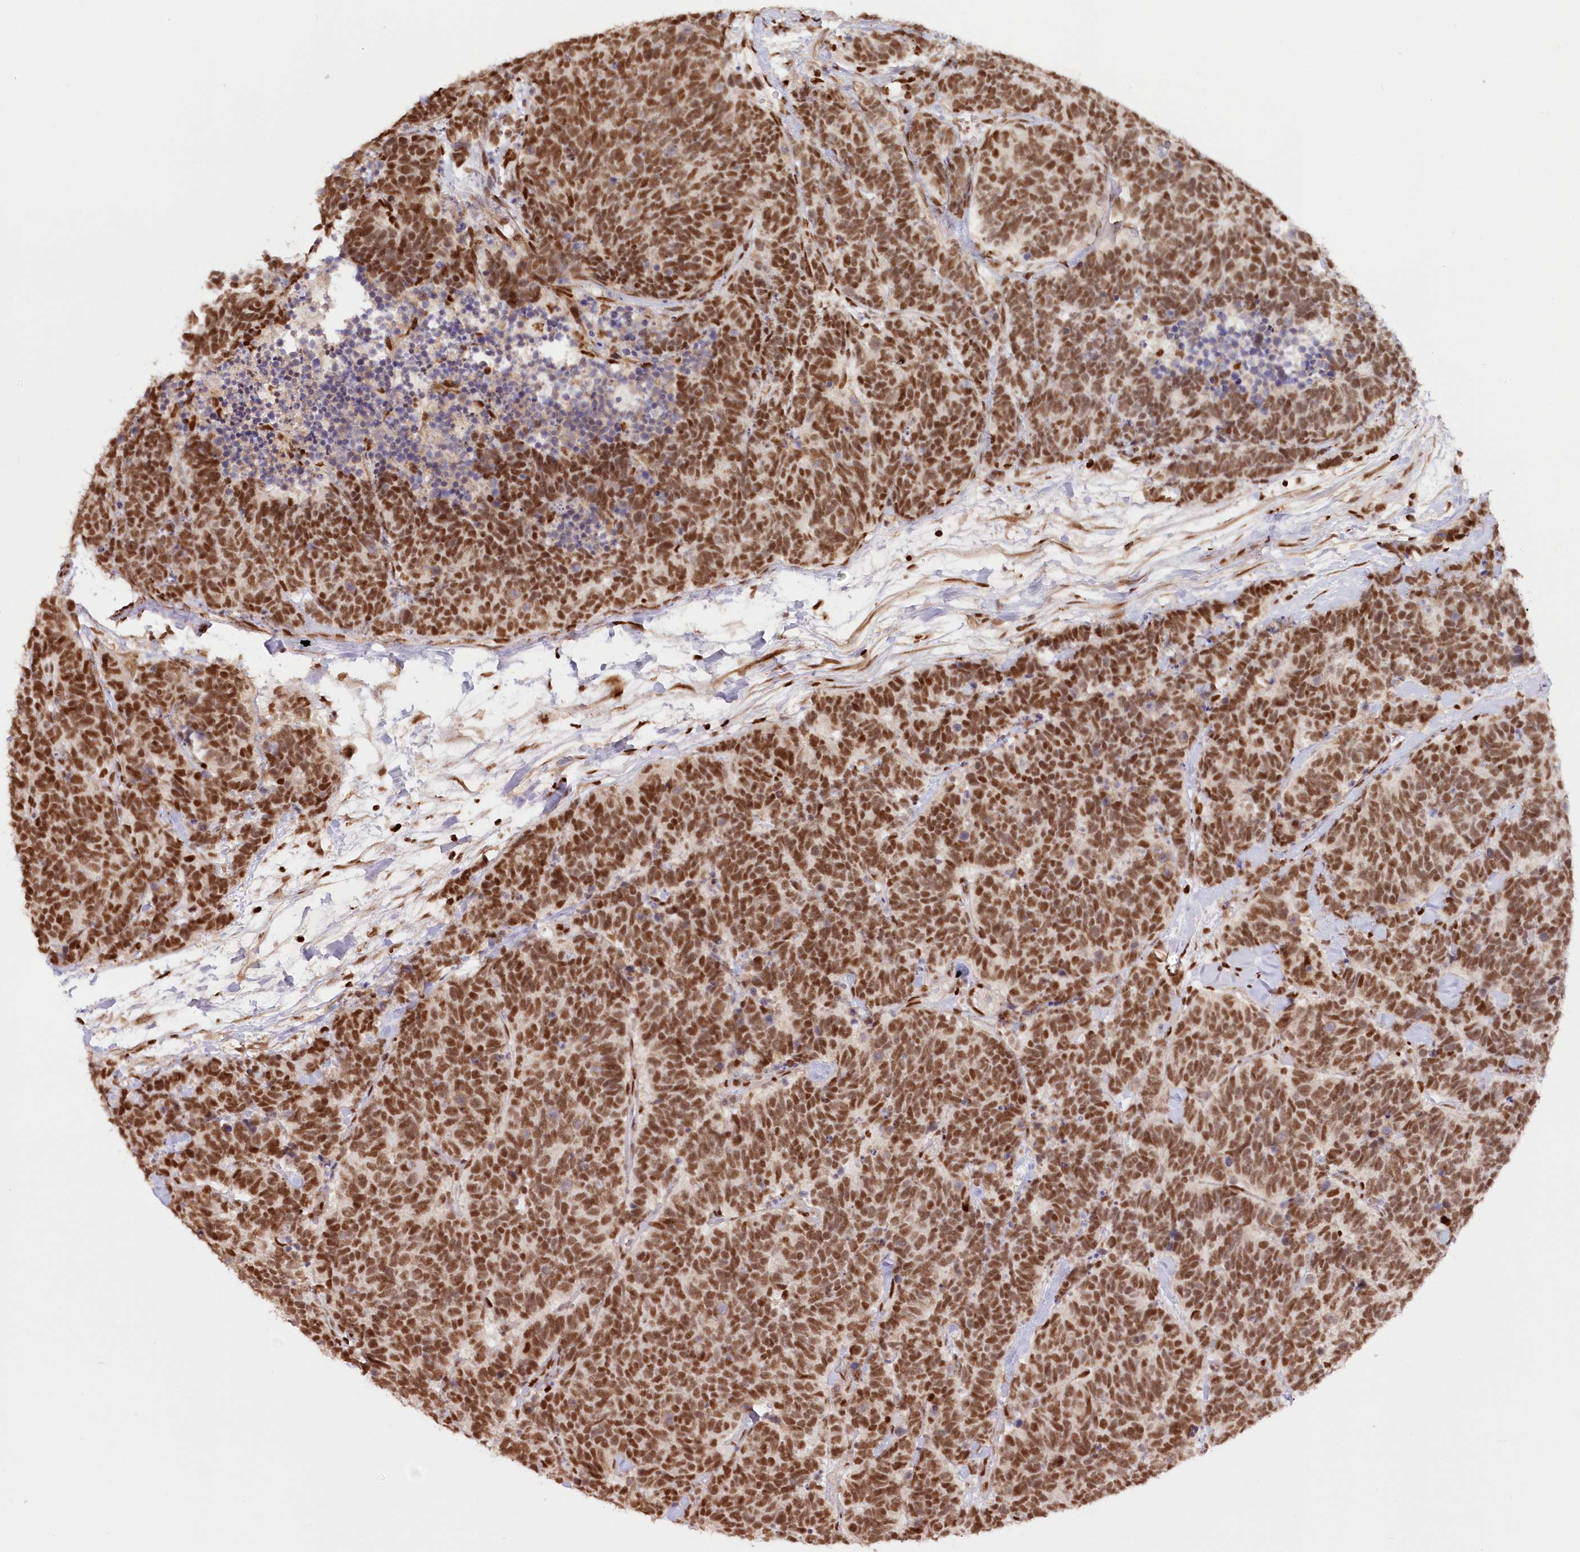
{"staining": {"intensity": "moderate", "quantity": ">75%", "location": "nuclear"}, "tissue": "carcinoid", "cell_type": "Tumor cells", "image_type": "cancer", "snomed": [{"axis": "morphology", "description": "Carcinoma, NOS"}, {"axis": "morphology", "description": "Carcinoid, malignant, NOS"}, {"axis": "topography", "description": "Urinary bladder"}], "caption": "Moderate nuclear staining is appreciated in approximately >75% of tumor cells in malignant carcinoid.", "gene": "POLR2B", "patient": {"sex": "male", "age": 57}}